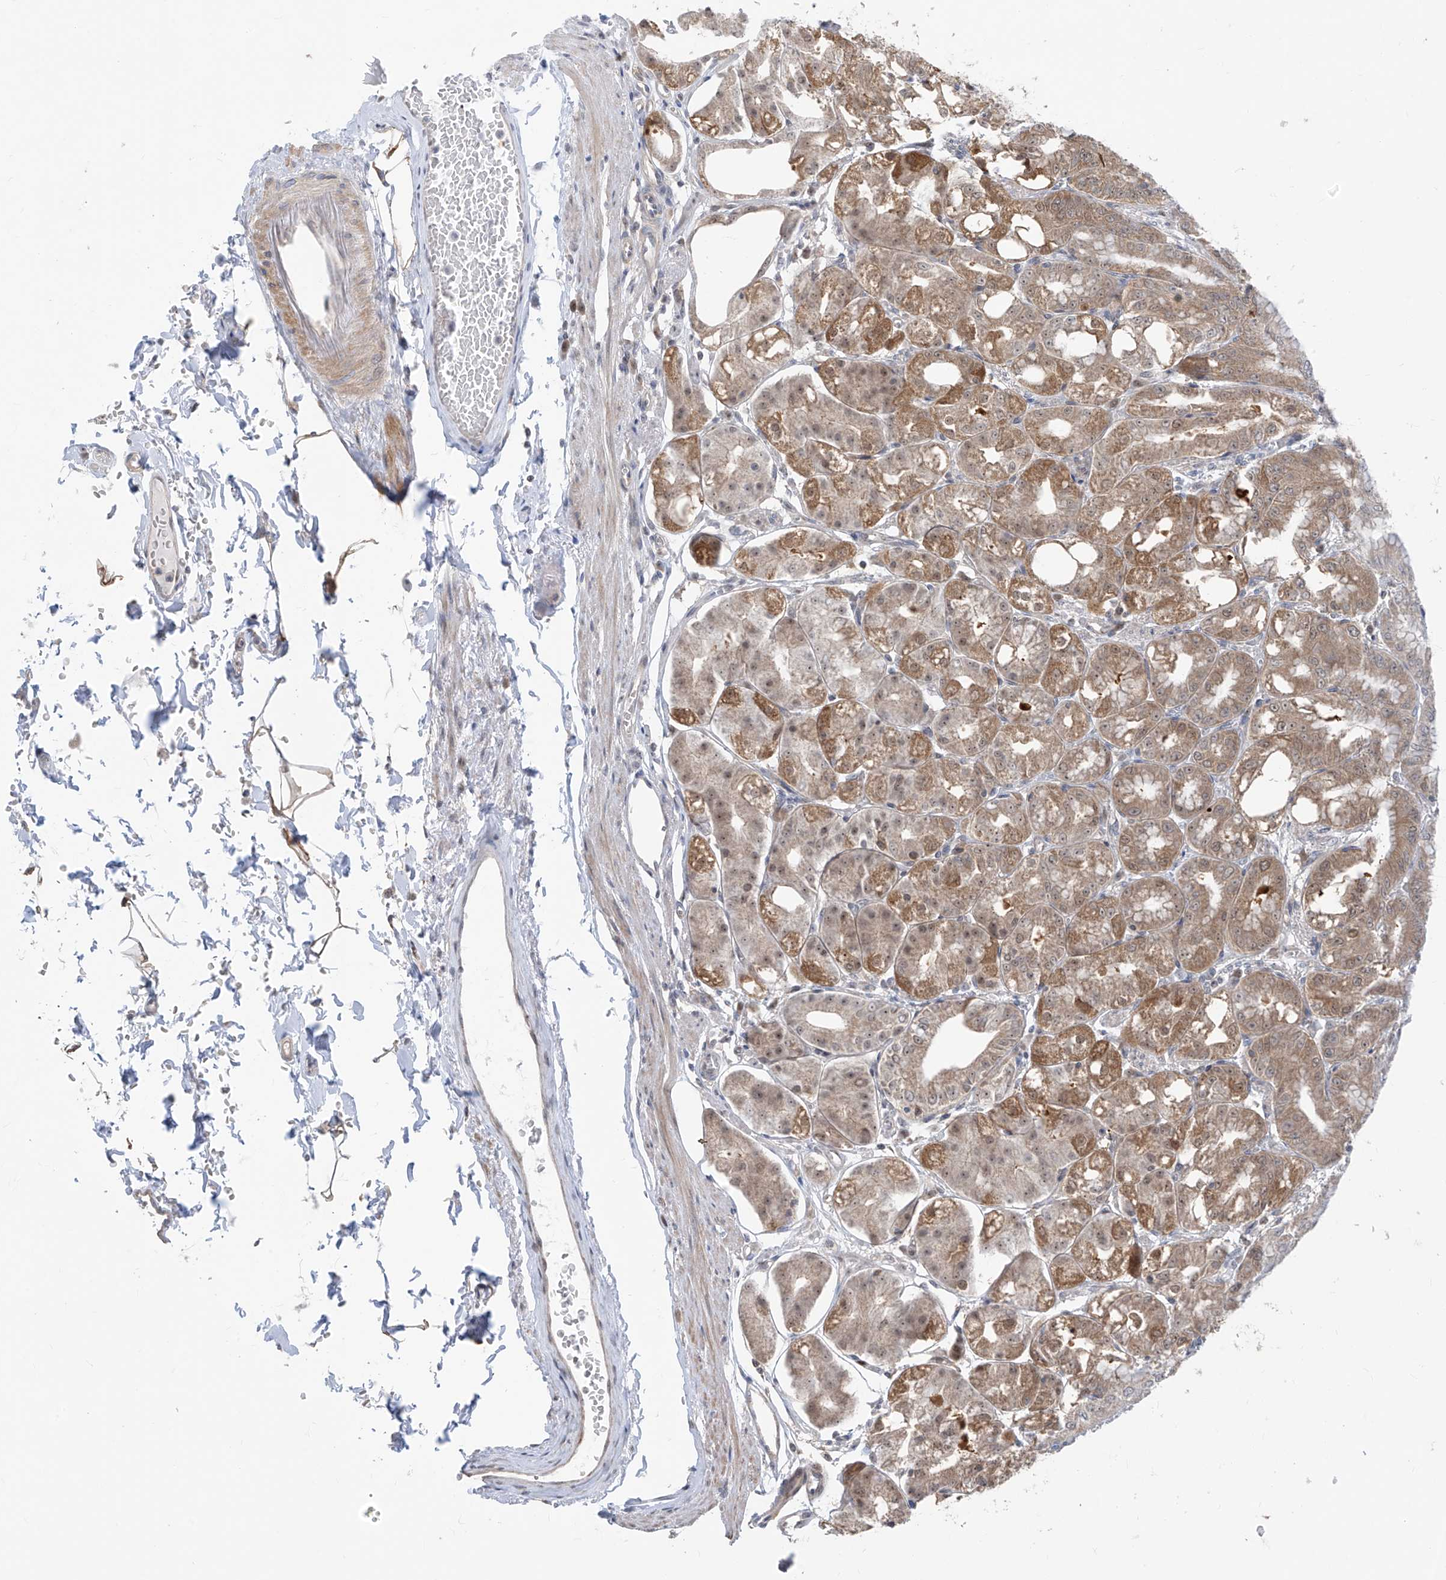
{"staining": {"intensity": "moderate", "quantity": ">75%", "location": "cytoplasmic/membranous"}, "tissue": "stomach", "cell_type": "Glandular cells", "image_type": "normal", "snomed": [{"axis": "morphology", "description": "Normal tissue, NOS"}, {"axis": "topography", "description": "Stomach, lower"}], "caption": "Immunohistochemistry (DAB (3,3'-diaminobenzidine)) staining of unremarkable stomach reveals moderate cytoplasmic/membranous protein positivity in approximately >75% of glandular cells.", "gene": "TTC38", "patient": {"sex": "male", "age": 71}}